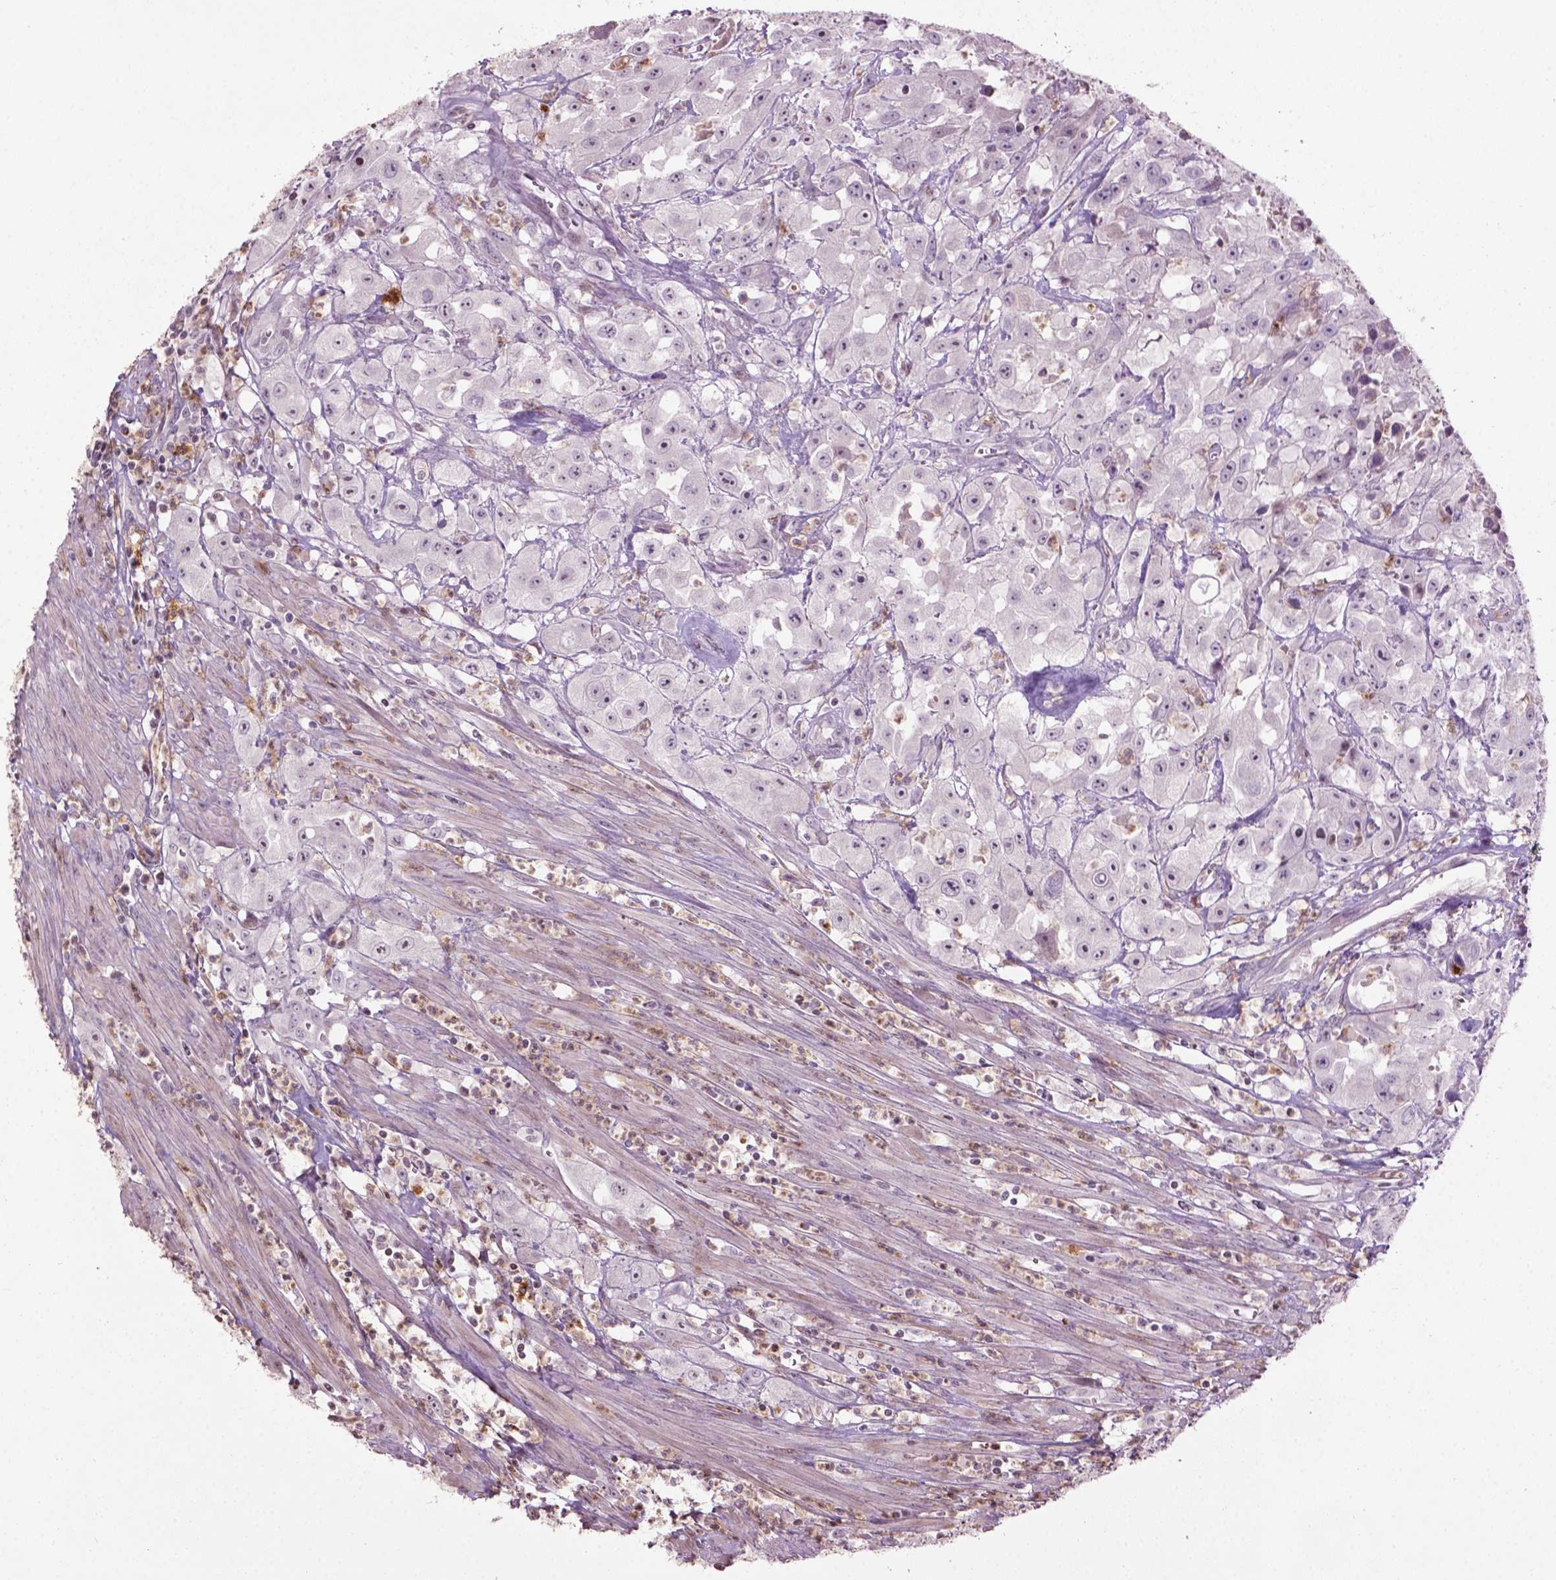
{"staining": {"intensity": "negative", "quantity": "none", "location": "none"}, "tissue": "urothelial cancer", "cell_type": "Tumor cells", "image_type": "cancer", "snomed": [{"axis": "morphology", "description": "Urothelial carcinoma, High grade"}, {"axis": "topography", "description": "Urinary bladder"}], "caption": "Immunohistochemistry (IHC) histopathology image of human urothelial cancer stained for a protein (brown), which reveals no staining in tumor cells.", "gene": "NTNG2", "patient": {"sex": "male", "age": 79}}